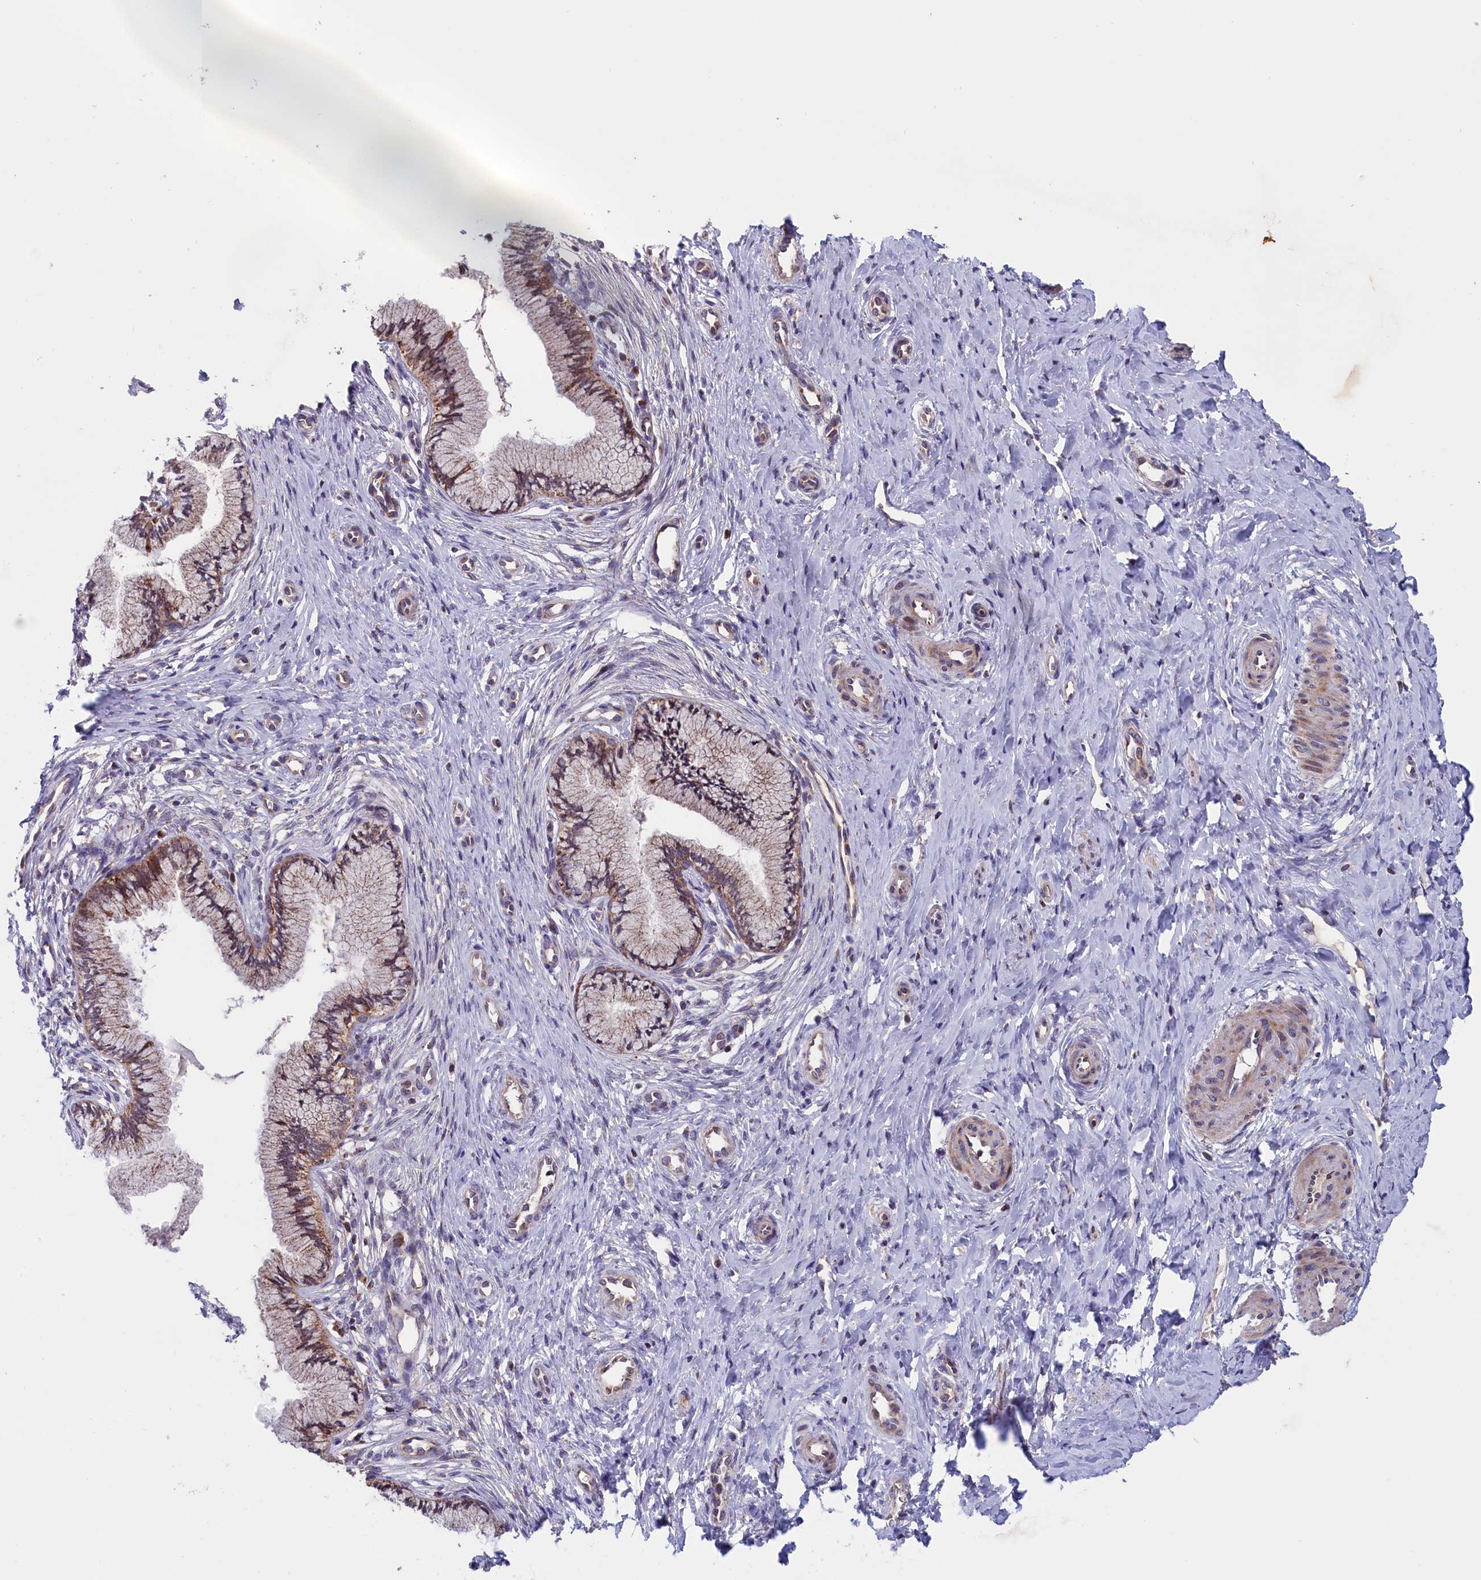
{"staining": {"intensity": "moderate", "quantity": "25%-75%", "location": "cytoplasmic/membranous"}, "tissue": "cervix", "cell_type": "Glandular cells", "image_type": "normal", "snomed": [{"axis": "morphology", "description": "Normal tissue, NOS"}, {"axis": "topography", "description": "Cervix"}], "caption": "This is a micrograph of IHC staining of benign cervix, which shows moderate positivity in the cytoplasmic/membranous of glandular cells.", "gene": "TIMM44", "patient": {"sex": "female", "age": 36}}